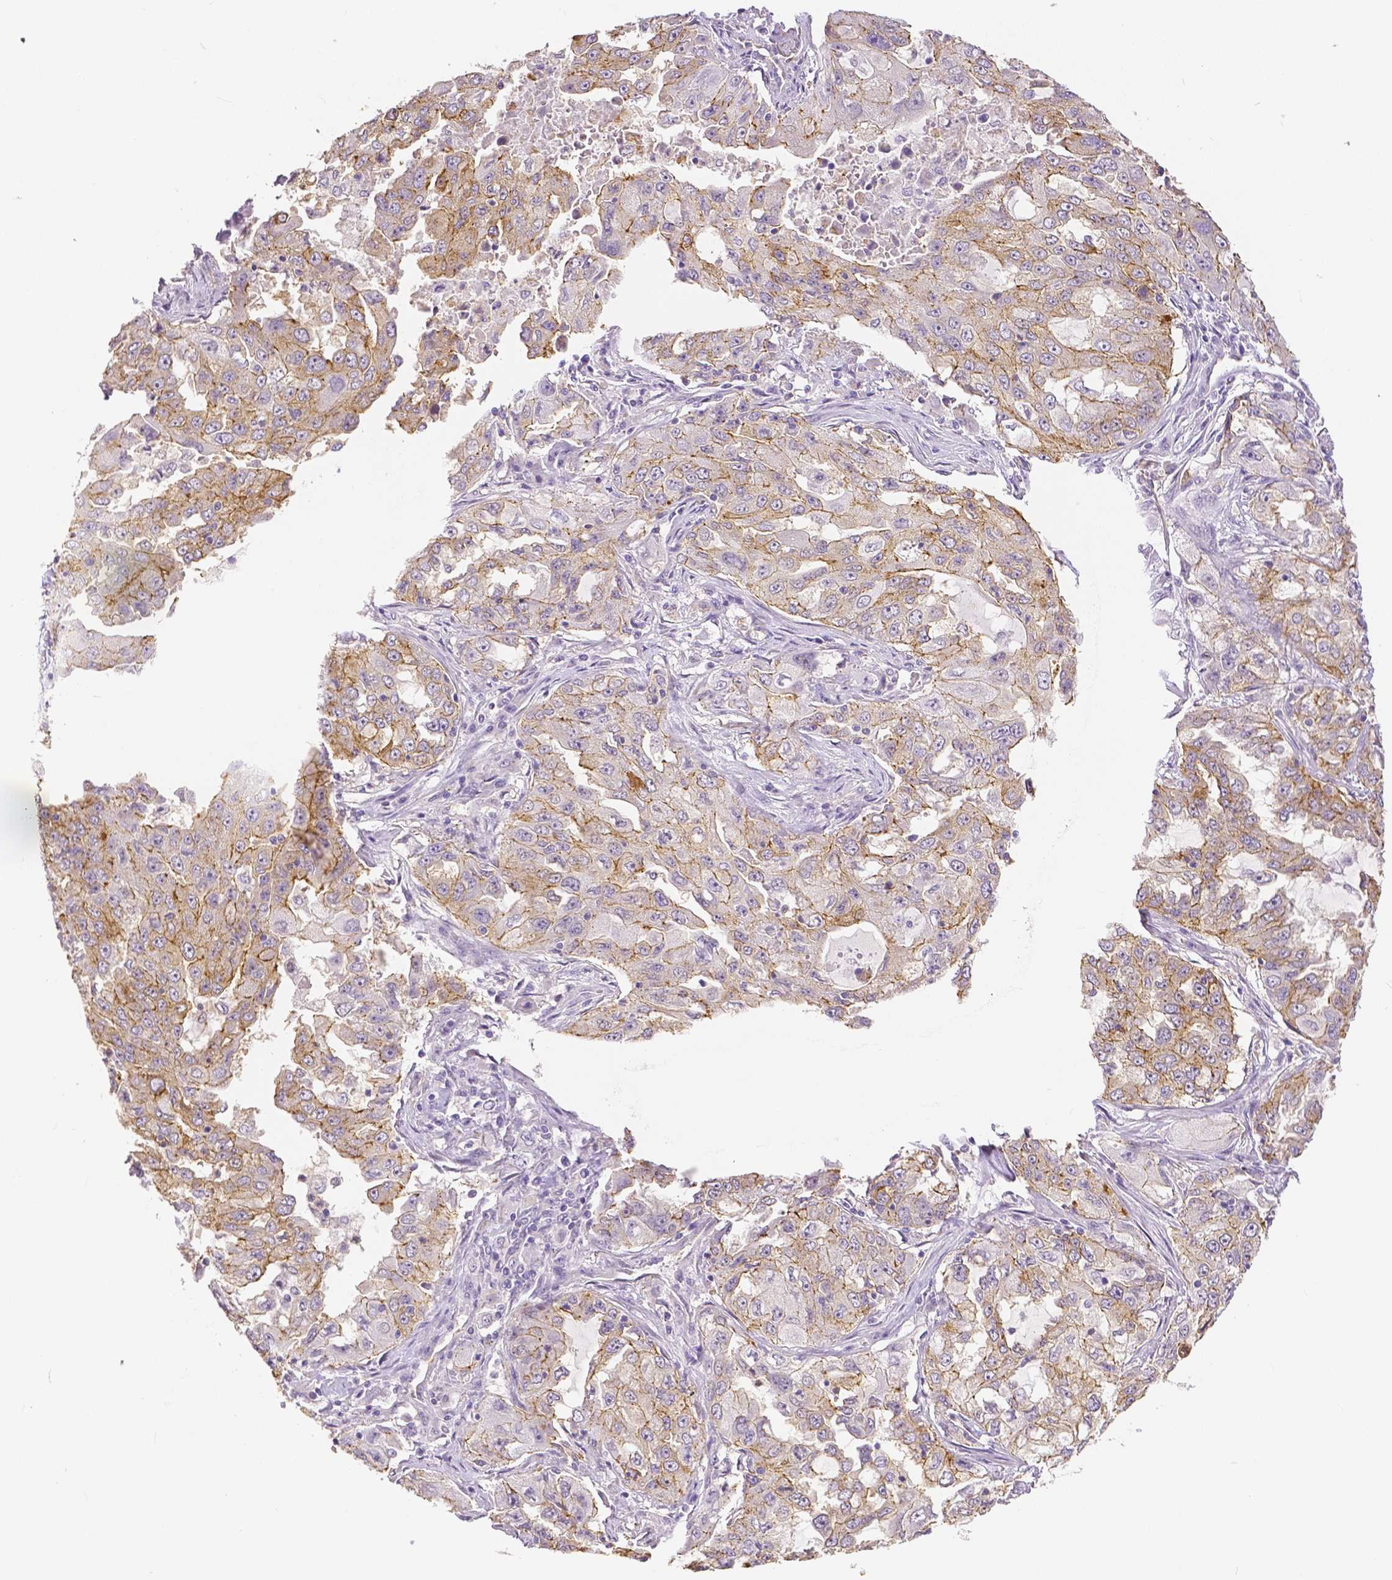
{"staining": {"intensity": "moderate", "quantity": ">75%", "location": "cytoplasmic/membranous"}, "tissue": "lung cancer", "cell_type": "Tumor cells", "image_type": "cancer", "snomed": [{"axis": "morphology", "description": "Adenocarcinoma, NOS"}, {"axis": "topography", "description": "Lung"}], "caption": "Lung cancer (adenocarcinoma) tissue demonstrates moderate cytoplasmic/membranous expression in about >75% of tumor cells, visualized by immunohistochemistry.", "gene": "OCLN", "patient": {"sex": "female", "age": 61}}